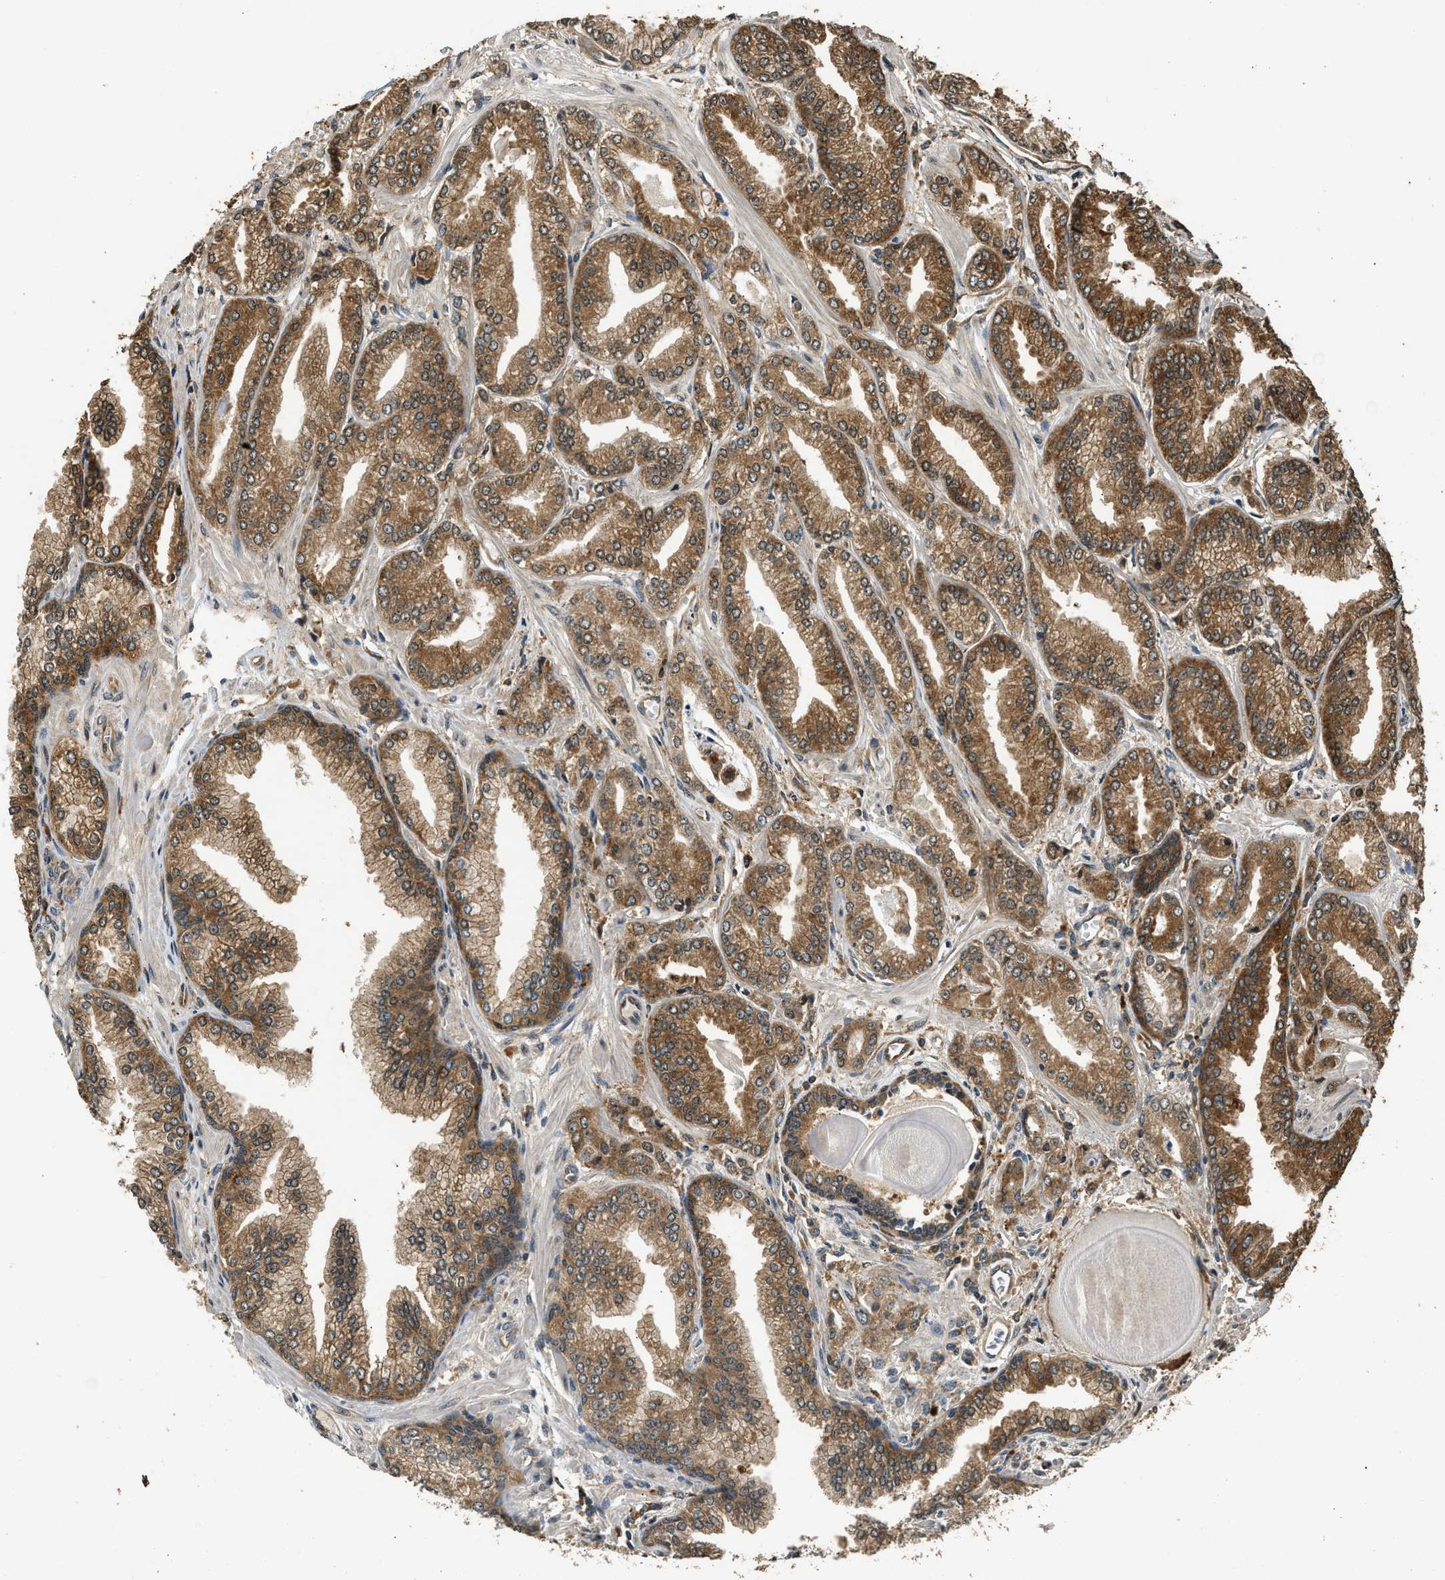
{"staining": {"intensity": "moderate", "quantity": ">75%", "location": "cytoplasmic/membranous"}, "tissue": "prostate cancer", "cell_type": "Tumor cells", "image_type": "cancer", "snomed": [{"axis": "morphology", "description": "Adenocarcinoma, Low grade"}, {"axis": "topography", "description": "Prostate"}], "caption": "DAB (3,3'-diaminobenzidine) immunohistochemical staining of human prostate cancer (adenocarcinoma (low-grade)) exhibits moderate cytoplasmic/membranous protein staining in about >75% of tumor cells. (IHC, brightfield microscopy, high magnification).", "gene": "SLC36A4", "patient": {"sex": "male", "age": 52}}